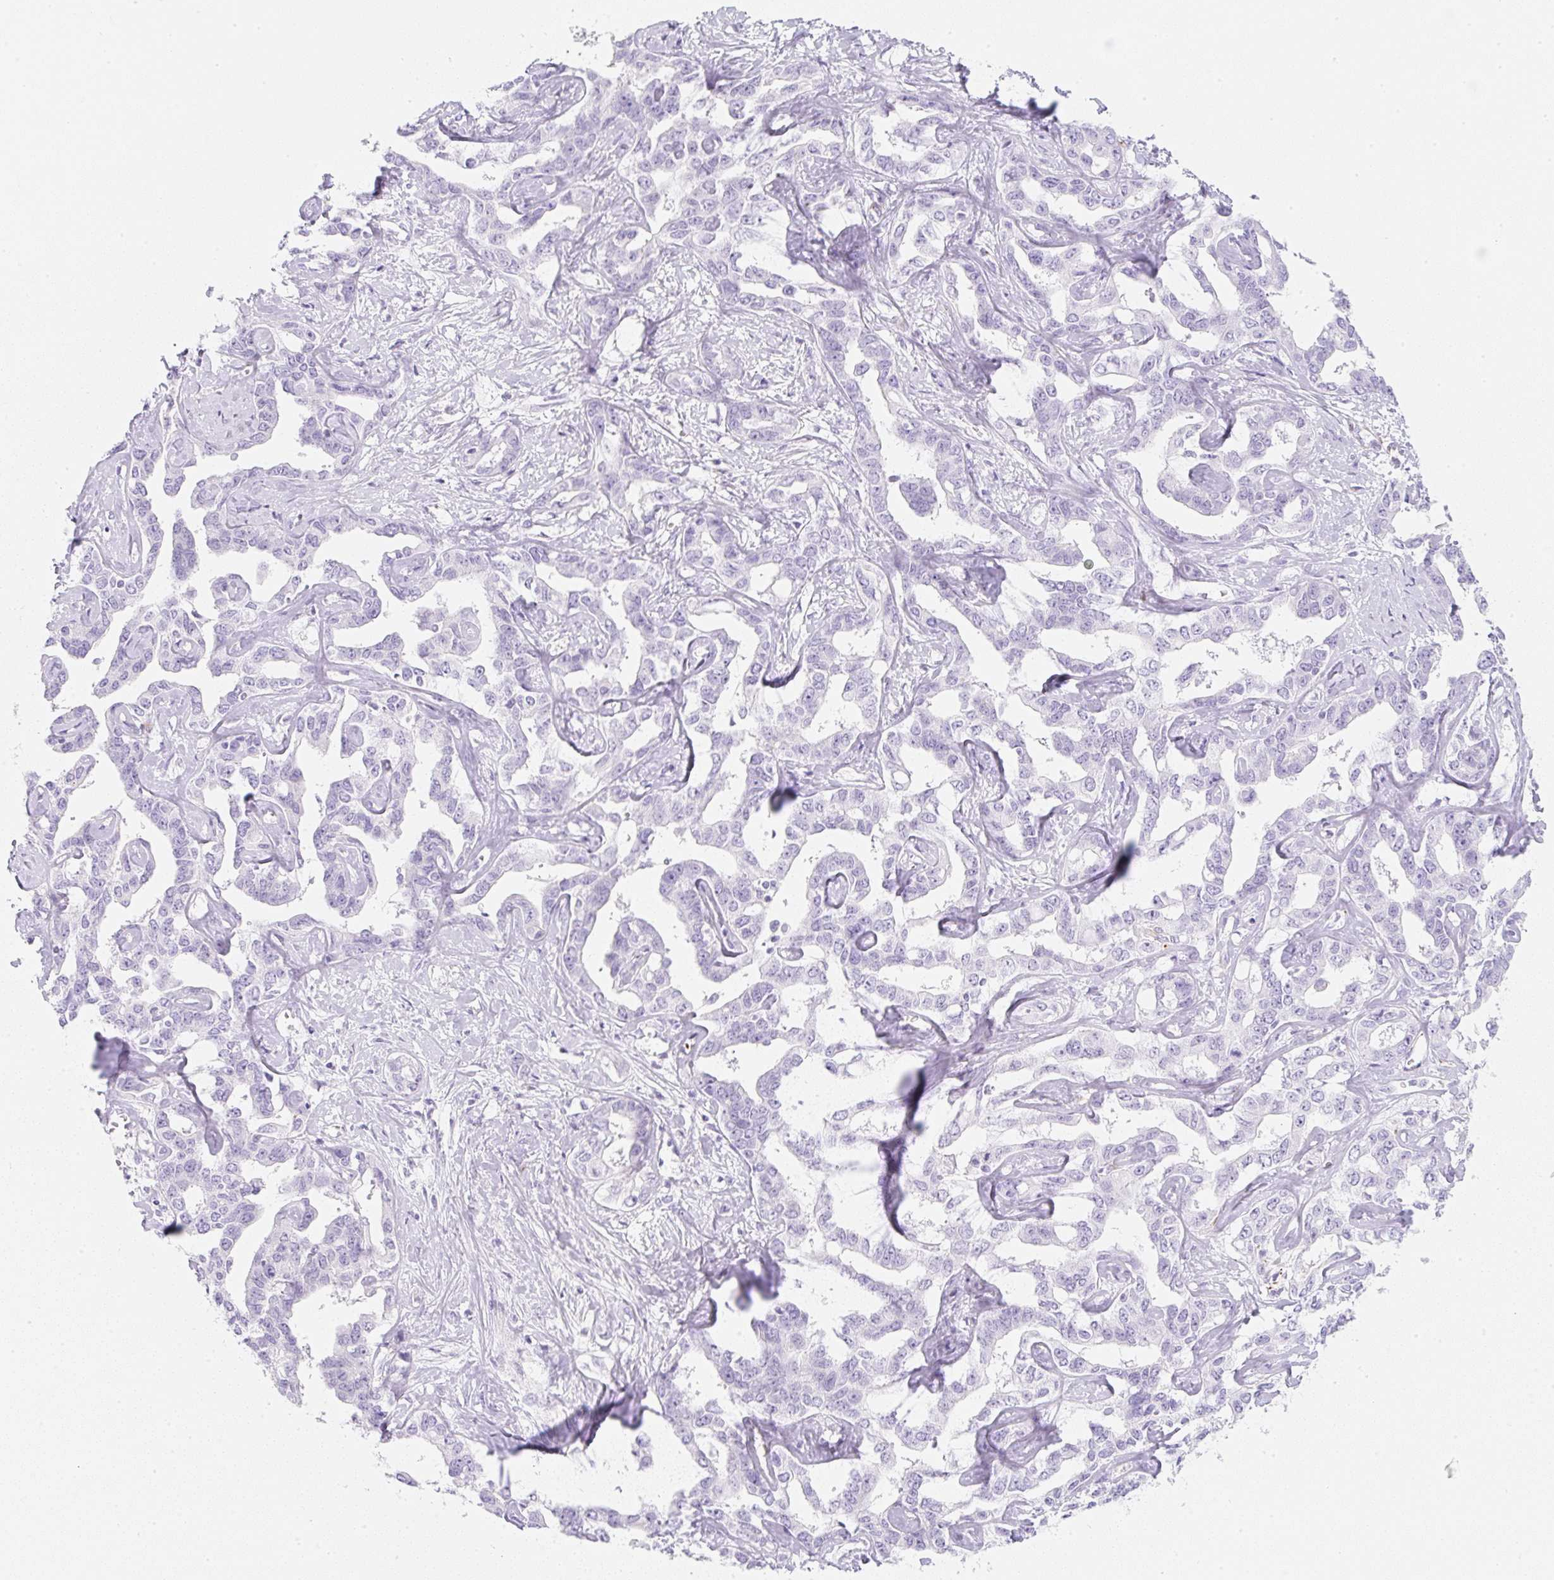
{"staining": {"intensity": "negative", "quantity": "none", "location": "none"}, "tissue": "liver cancer", "cell_type": "Tumor cells", "image_type": "cancer", "snomed": [{"axis": "morphology", "description": "Cholangiocarcinoma"}, {"axis": "topography", "description": "Liver"}], "caption": "High power microscopy photomicrograph of an immunohistochemistry (IHC) micrograph of cholangiocarcinoma (liver), revealing no significant positivity in tumor cells.", "gene": "ZNF689", "patient": {"sex": "male", "age": 59}}